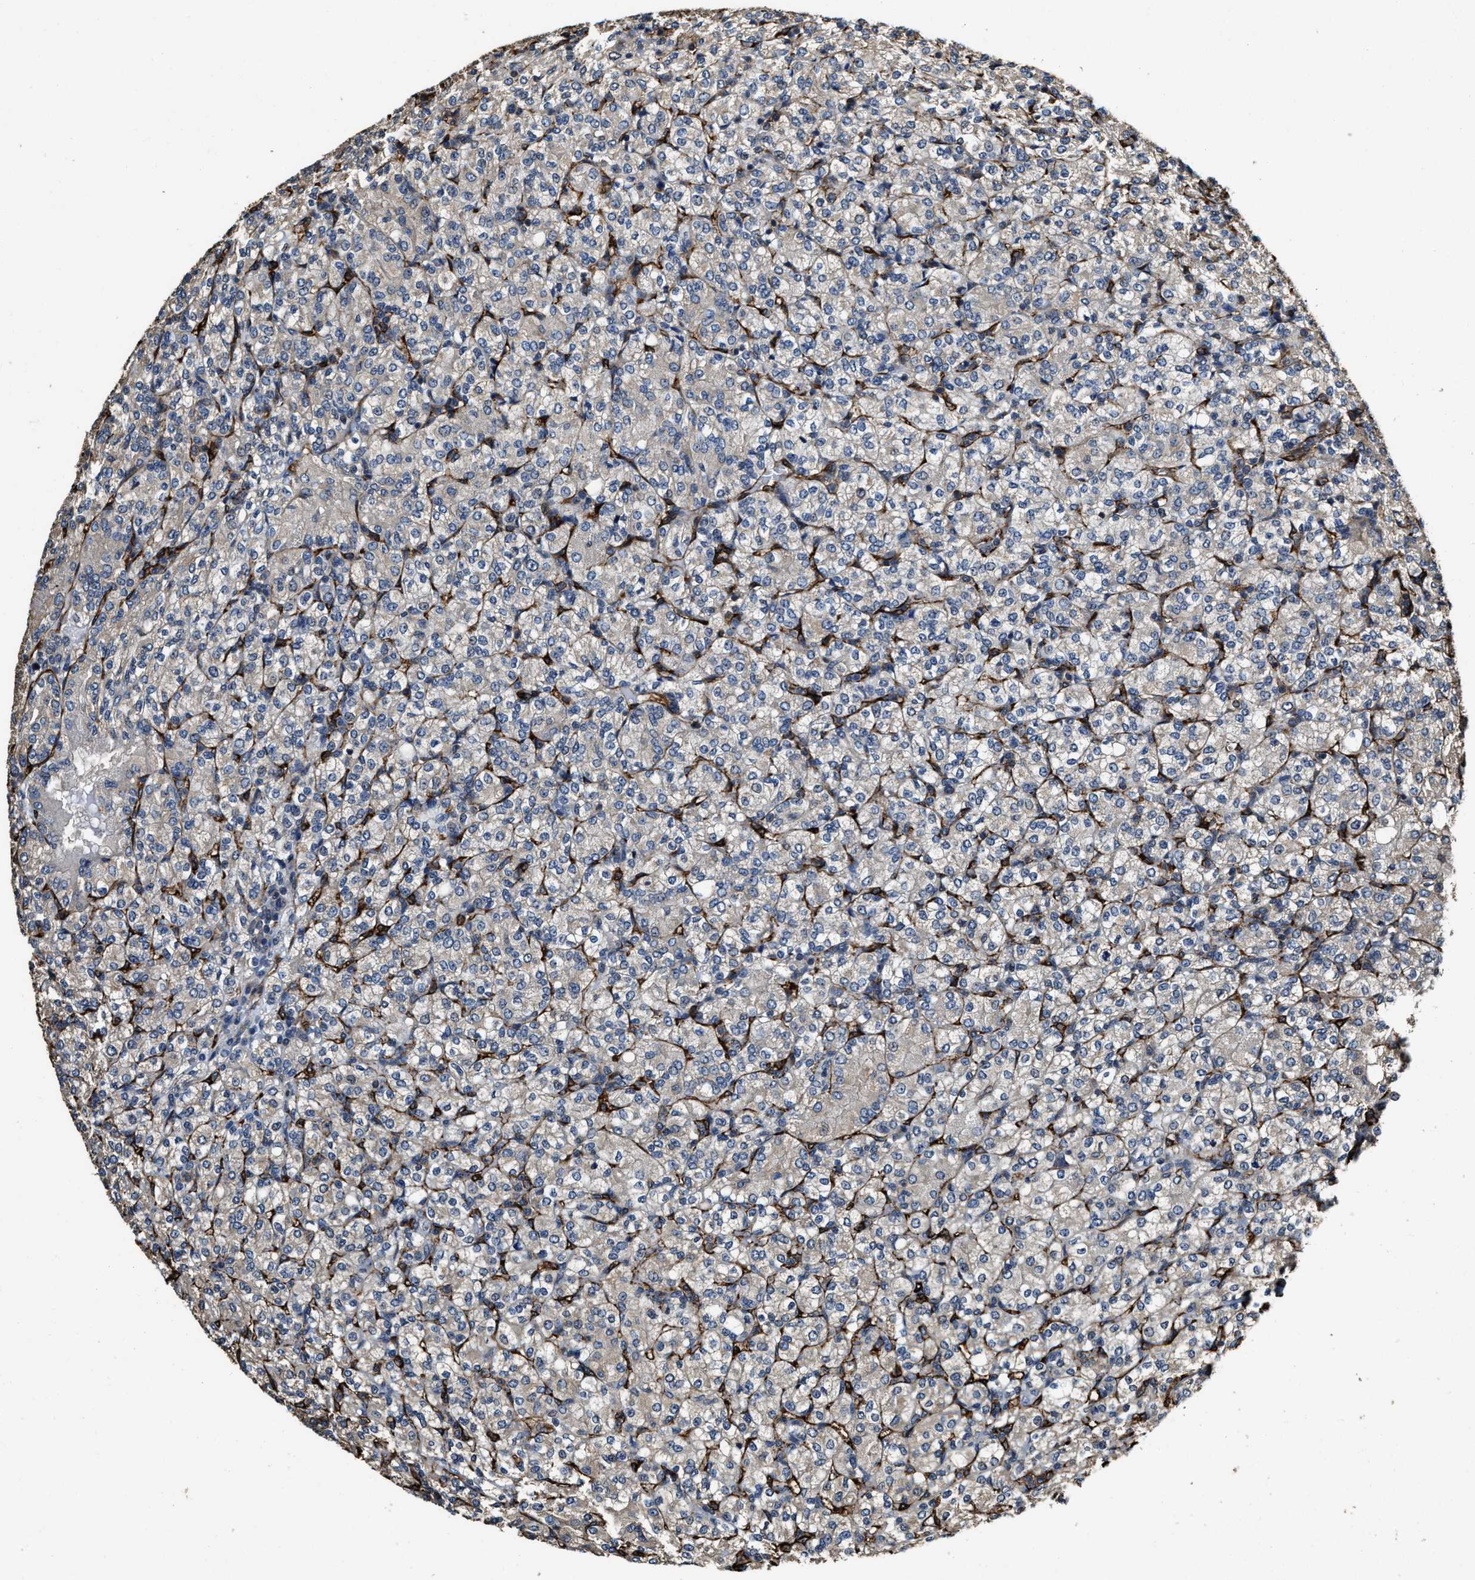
{"staining": {"intensity": "weak", "quantity": "<25%", "location": "cytoplasmic/membranous"}, "tissue": "renal cancer", "cell_type": "Tumor cells", "image_type": "cancer", "snomed": [{"axis": "morphology", "description": "Adenocarcinoma, NOS"}, {"axis": "topography", "description": "Kidney"}], "caption": "Tumor cells show no significant staining in renal adenocarcinoma.", "gene": "GFRA3", "patient": {"sex": "male", "age": 77}}